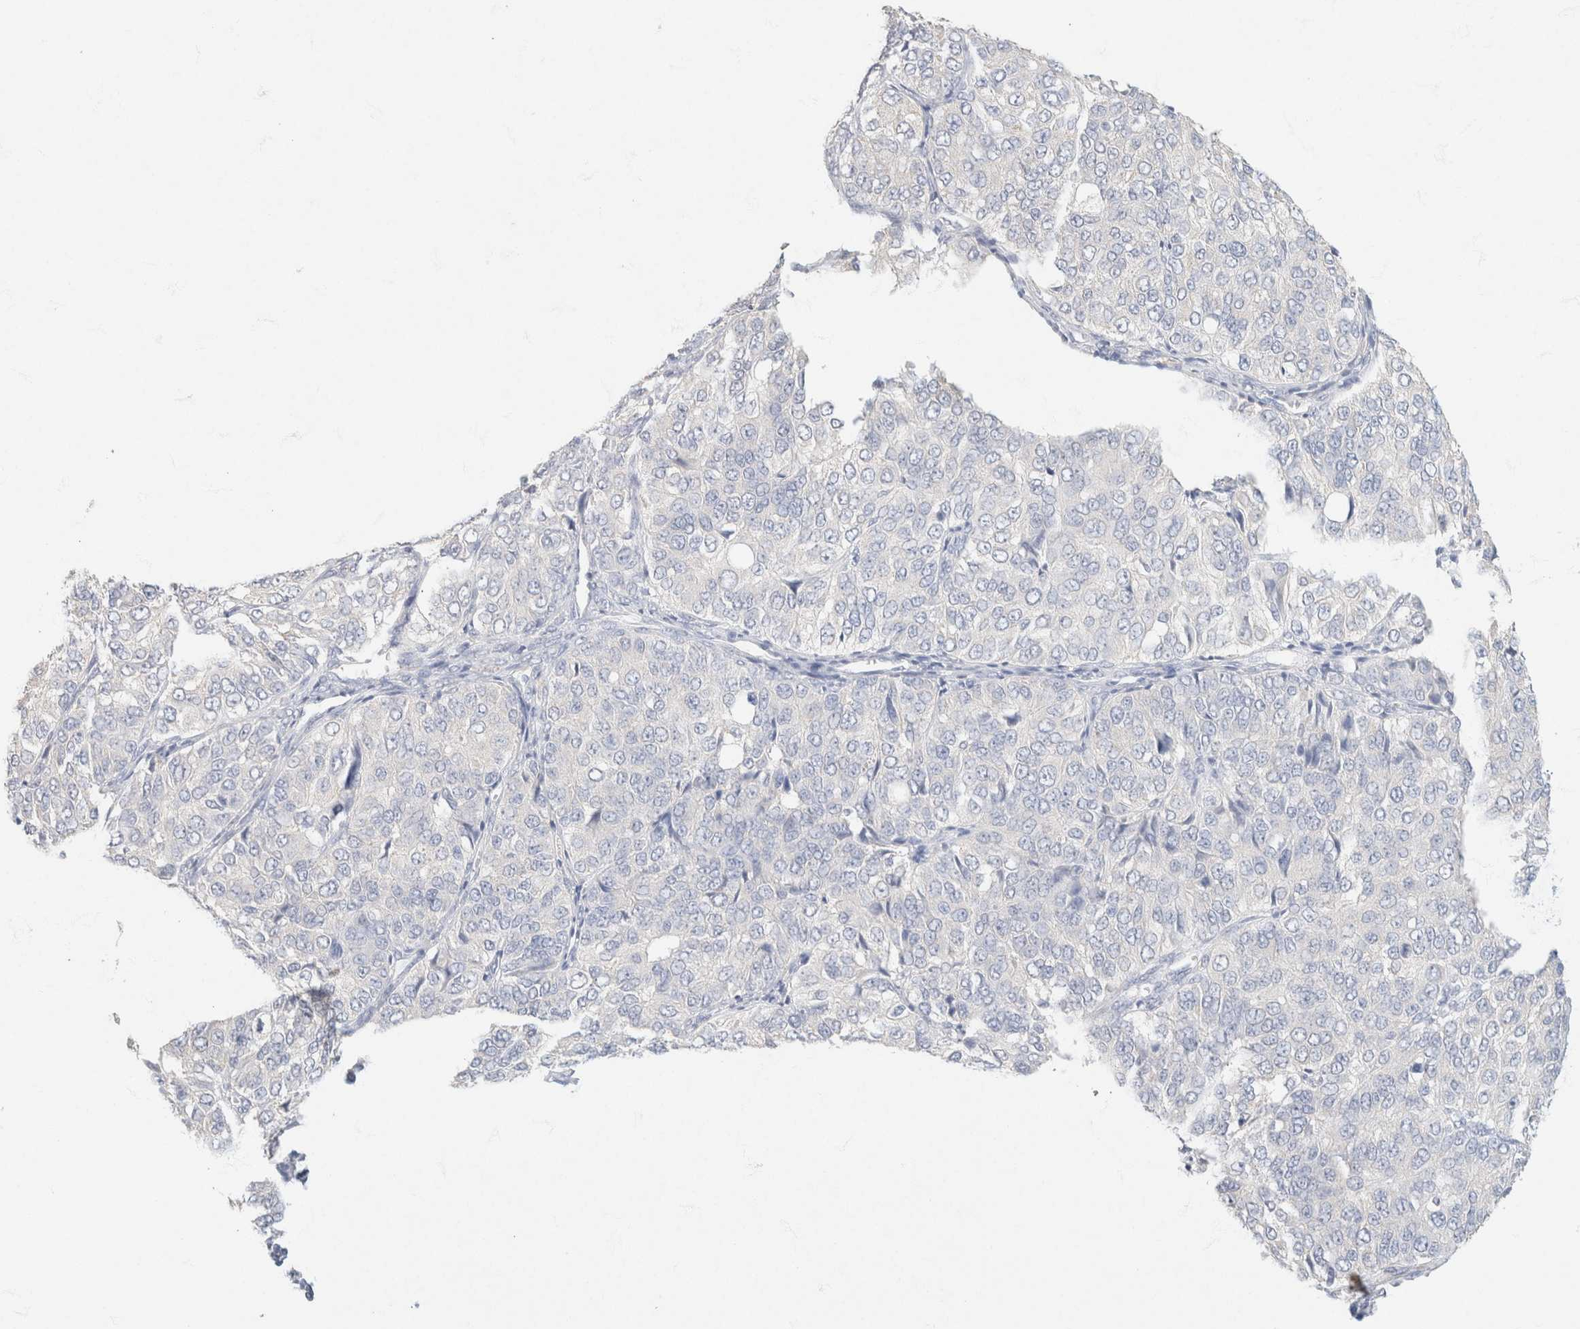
{"staining": {"intensity": "negative", "quantity": "none", "location": "none"}, "tissue": "ovarian cancer", "cell_type": "Tumor cells", "image_type": "cancer", "snomed": [{"axis": "morphology", "description": "Carcinoma, endometroid"}, {"axis": "topography", "description": "Ovary"}], "caption": "Endometroid carcinoma (ovarian) stained for a protein using immunohistochemistry shows no expression tumor cells.", "gene": "CA12", "patient": {"sex": "female", "age": 51}}